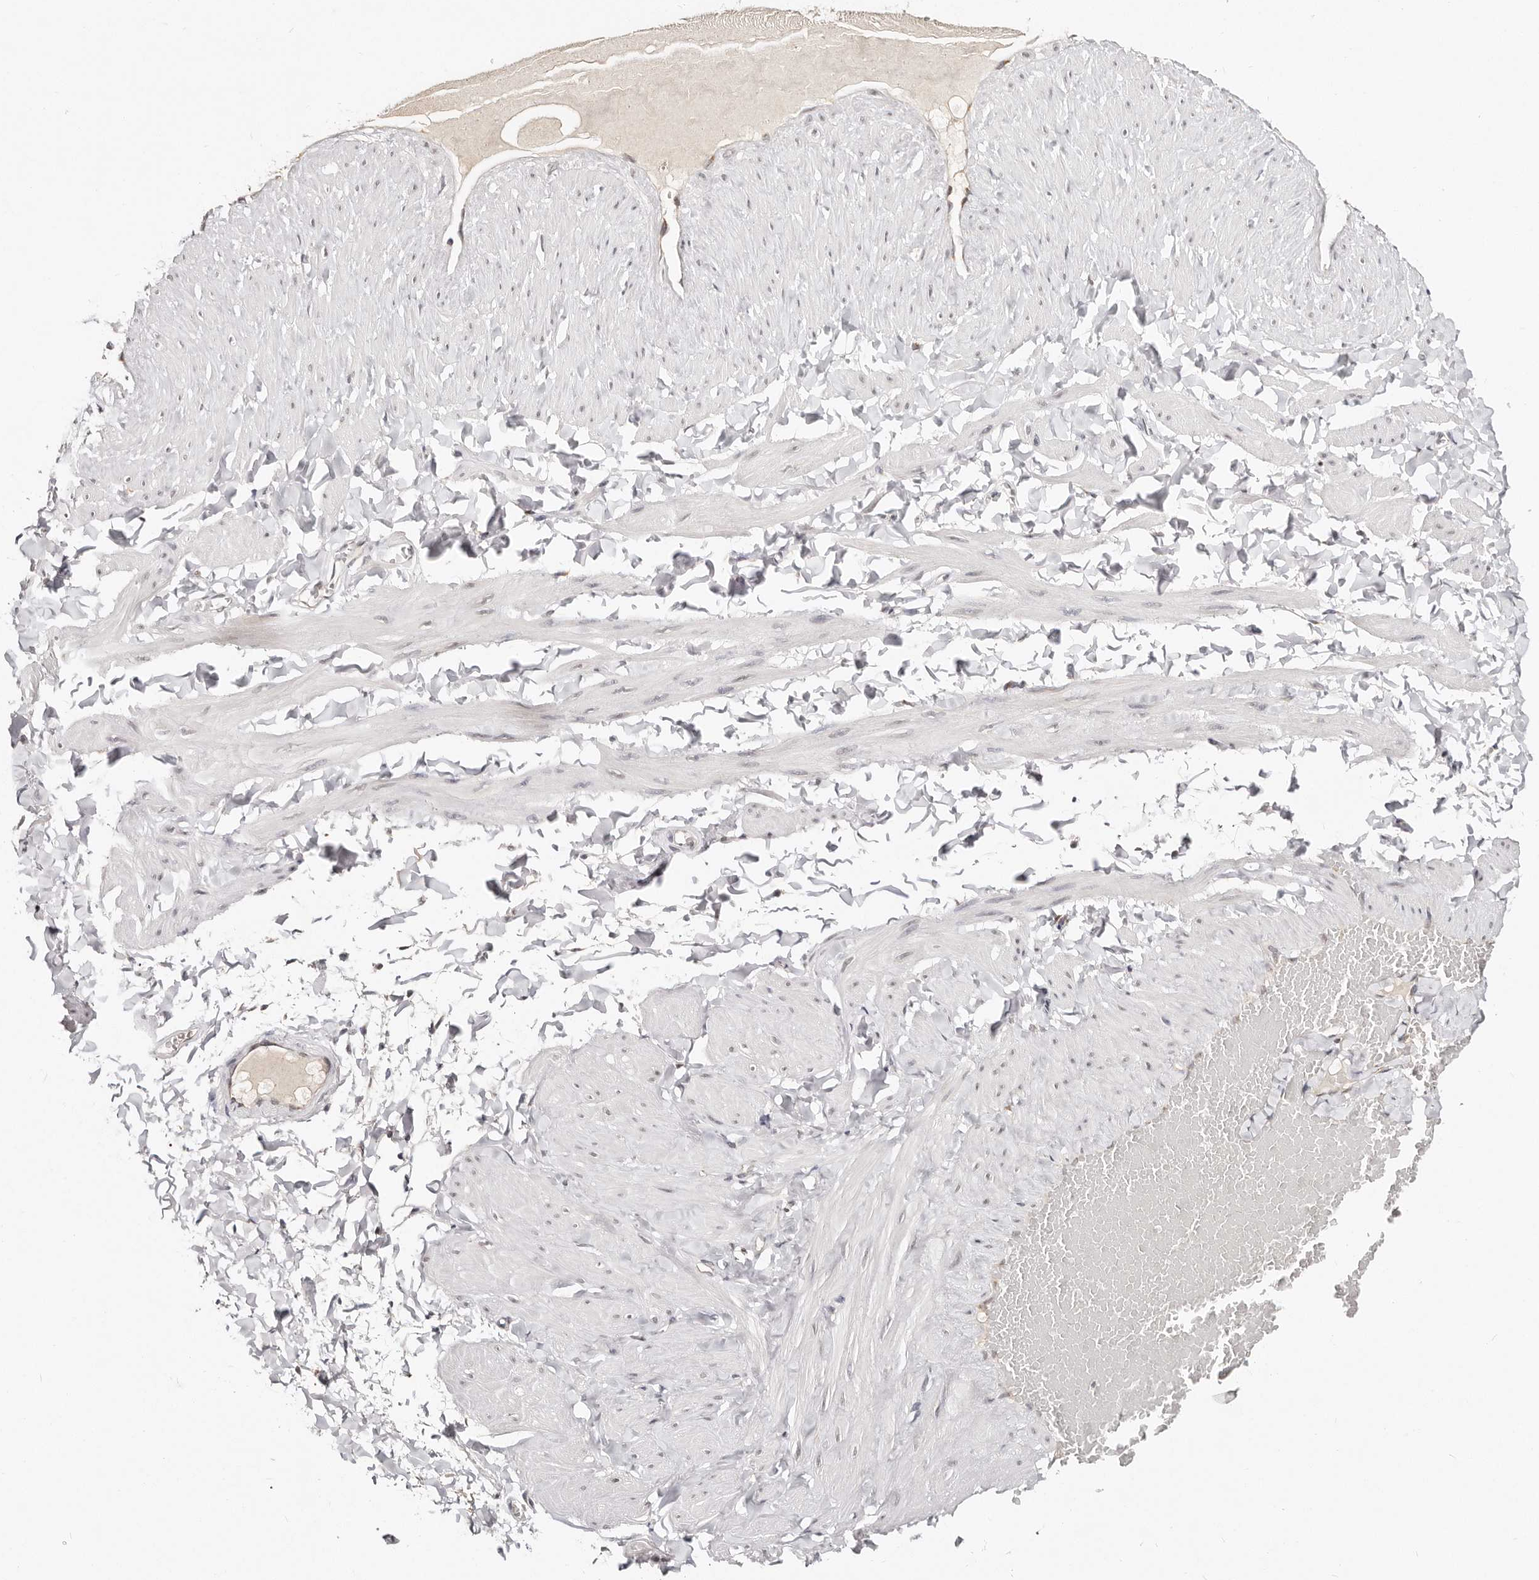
{"staining": {"intensity": "negative", "quantity": "none", "location": "none"}, "tissue": "adipose tissue", "cell_type": "Adipocytes", "image_type": "normal", "snomed": [{"axis": "morphology", "description": "Normal tissue, NOS"}, {"axis": "topography", "description": "Adipose tissue"}, {"axis": "topography", "description": "Vascular tissue"}, {"axis": "topography", "description": "Peripheral nerve tissue"}], "caption": "The immunohistochemistry (IHC) photomicrograph has no significant staining in adipocytes of adipose tissue.", "gene": "VIPAS39", "patient": {"sex": "male", "age": 25}}